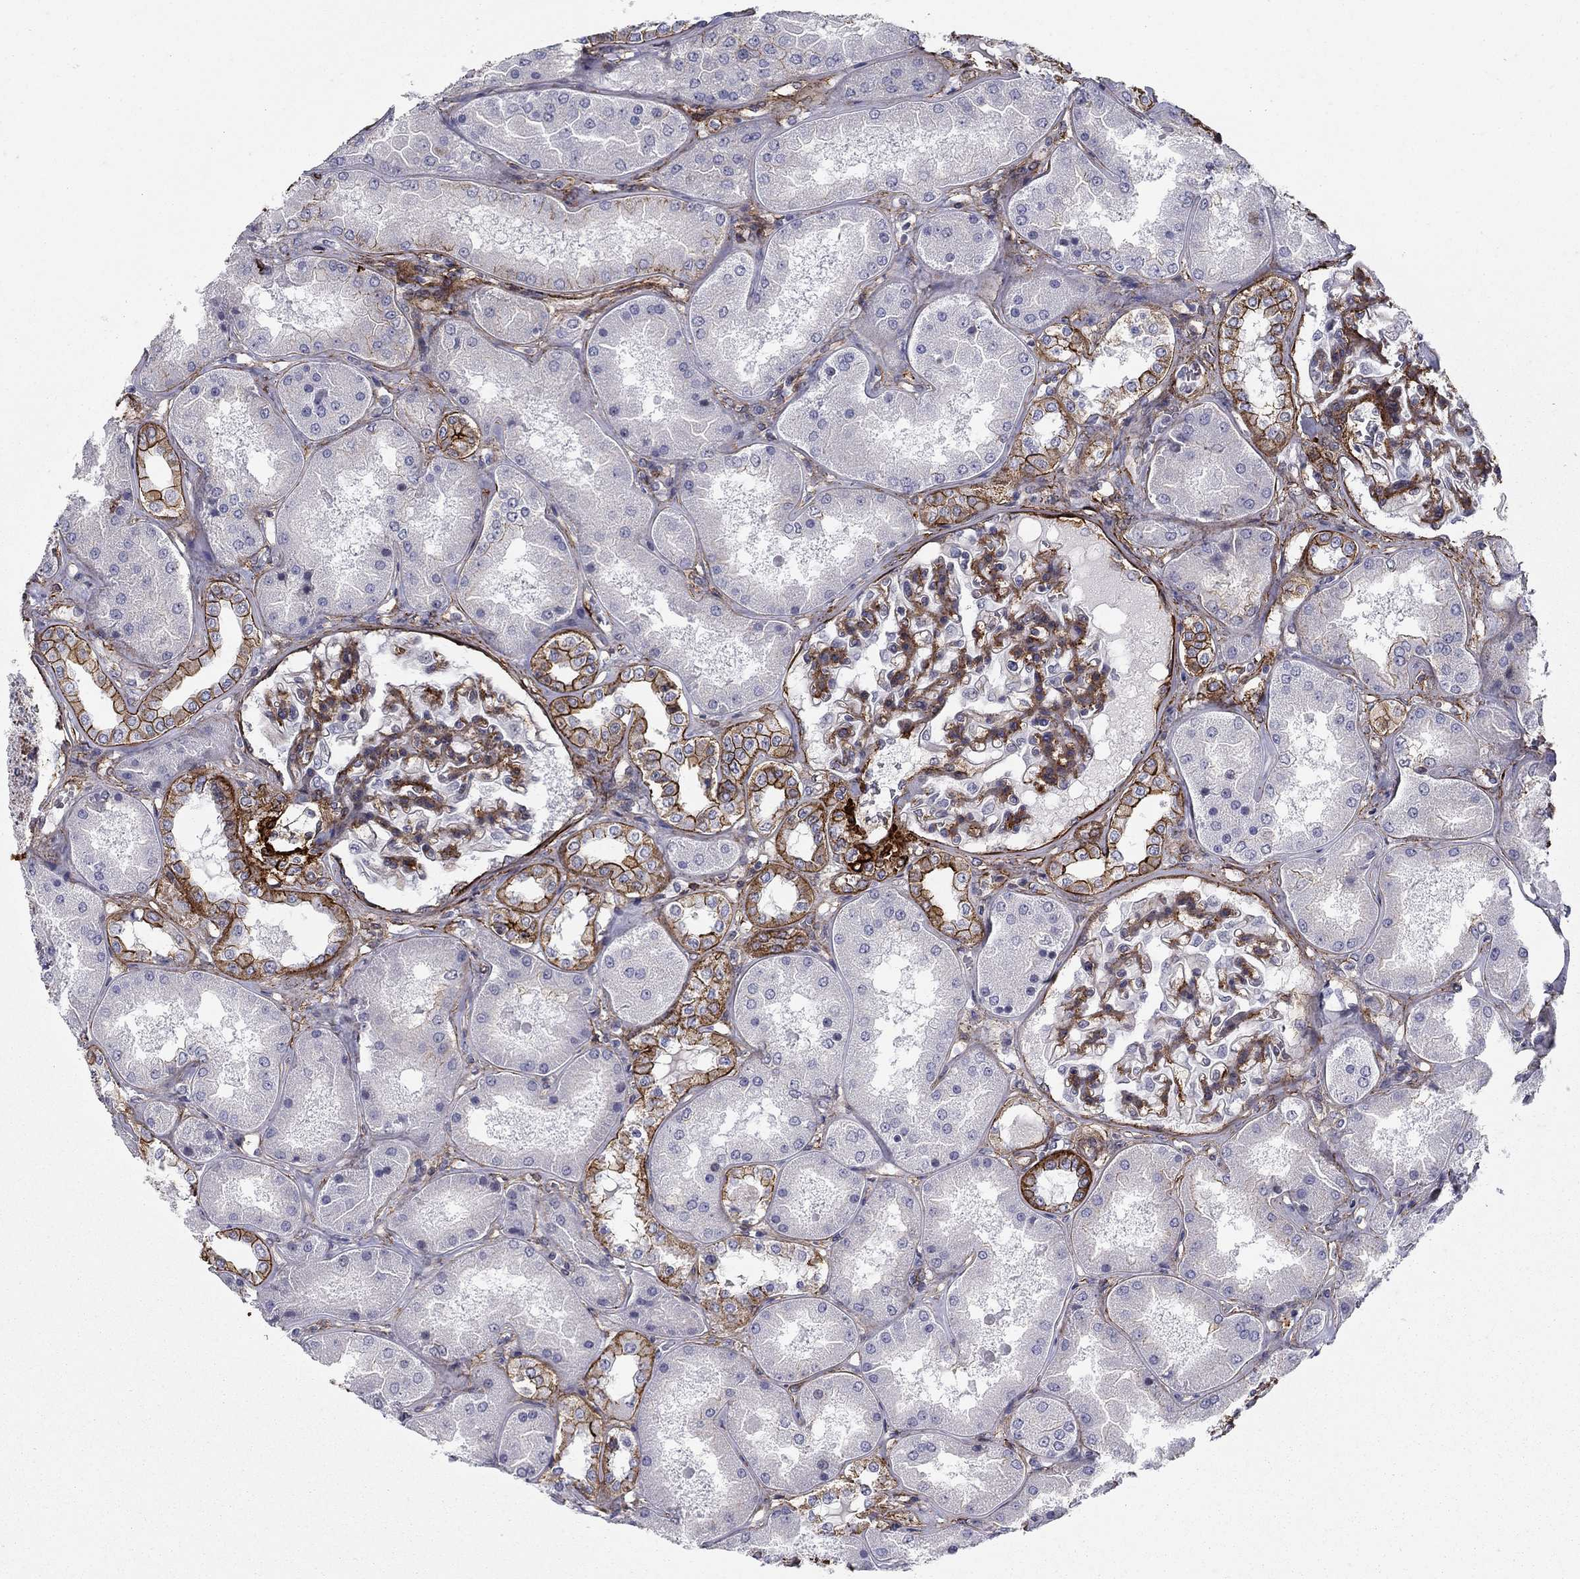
{"staining": {"intensity": "strong", "quantity": "<25%", "location": "cytoplasmic/membranous"}, "tissue": "kidney", "cell_type": "Cells in glomeruli", "image_type": "normal", "snomed": [{"axis": "morphology", "description": "Normal tissue, NOS"}, {"axis": "topography", "description": "Kidney"}], "caption": "Protein analysis of normal kidney demonstrates strong cytoplasmic/membranous positivity in approximately <25% of cells in glomeruli. The staining was performed using DAB to visualize the protein expression in brown, while the nuclei were stained in blue with hematoxylin (Magnification: 20x).", "gene": "KRBA1", "patient": {"sex": "female", "age": 56}}